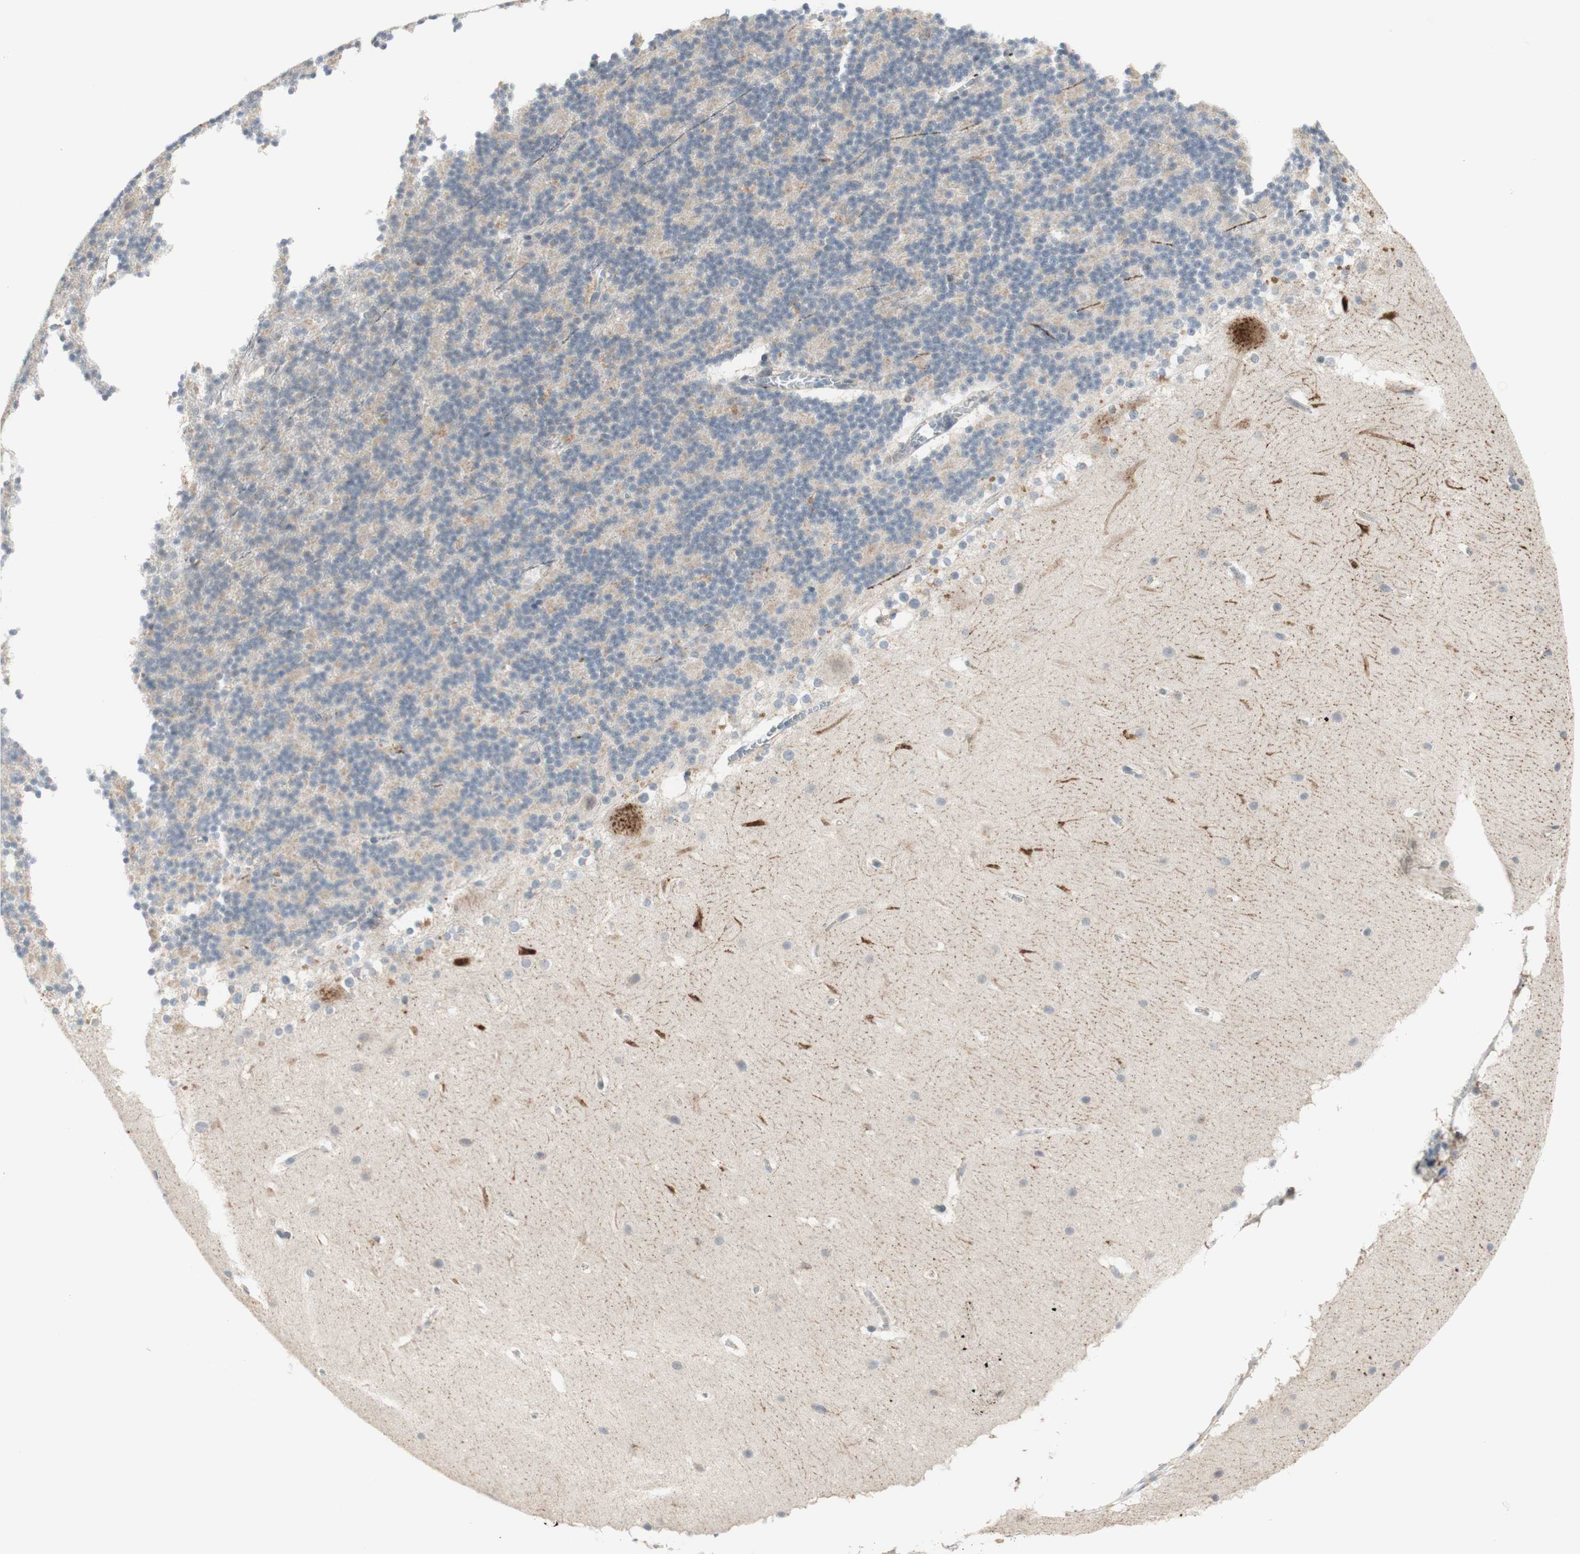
{"staining": {"intensity": "weak", "quantity": "<25%", "location": "cytoplasmic/membranous"}, "tissue": "cerebellum", "cell_type": "Cells in granular layer", "image_type": "normal", "snomed": [{"axis": "morphology", "description": "Normal tissue, NOS"}, {"axis": "topography", "description": "Cerebellum"}], "caption": "Image shows no protein positivity in cells in granular layer of benign cerebellum. (DAB IHC visualized using brightfield microscopy, high magnification).", "gene": "GAPT", "patient": {"sex": "female", "age": 19}}